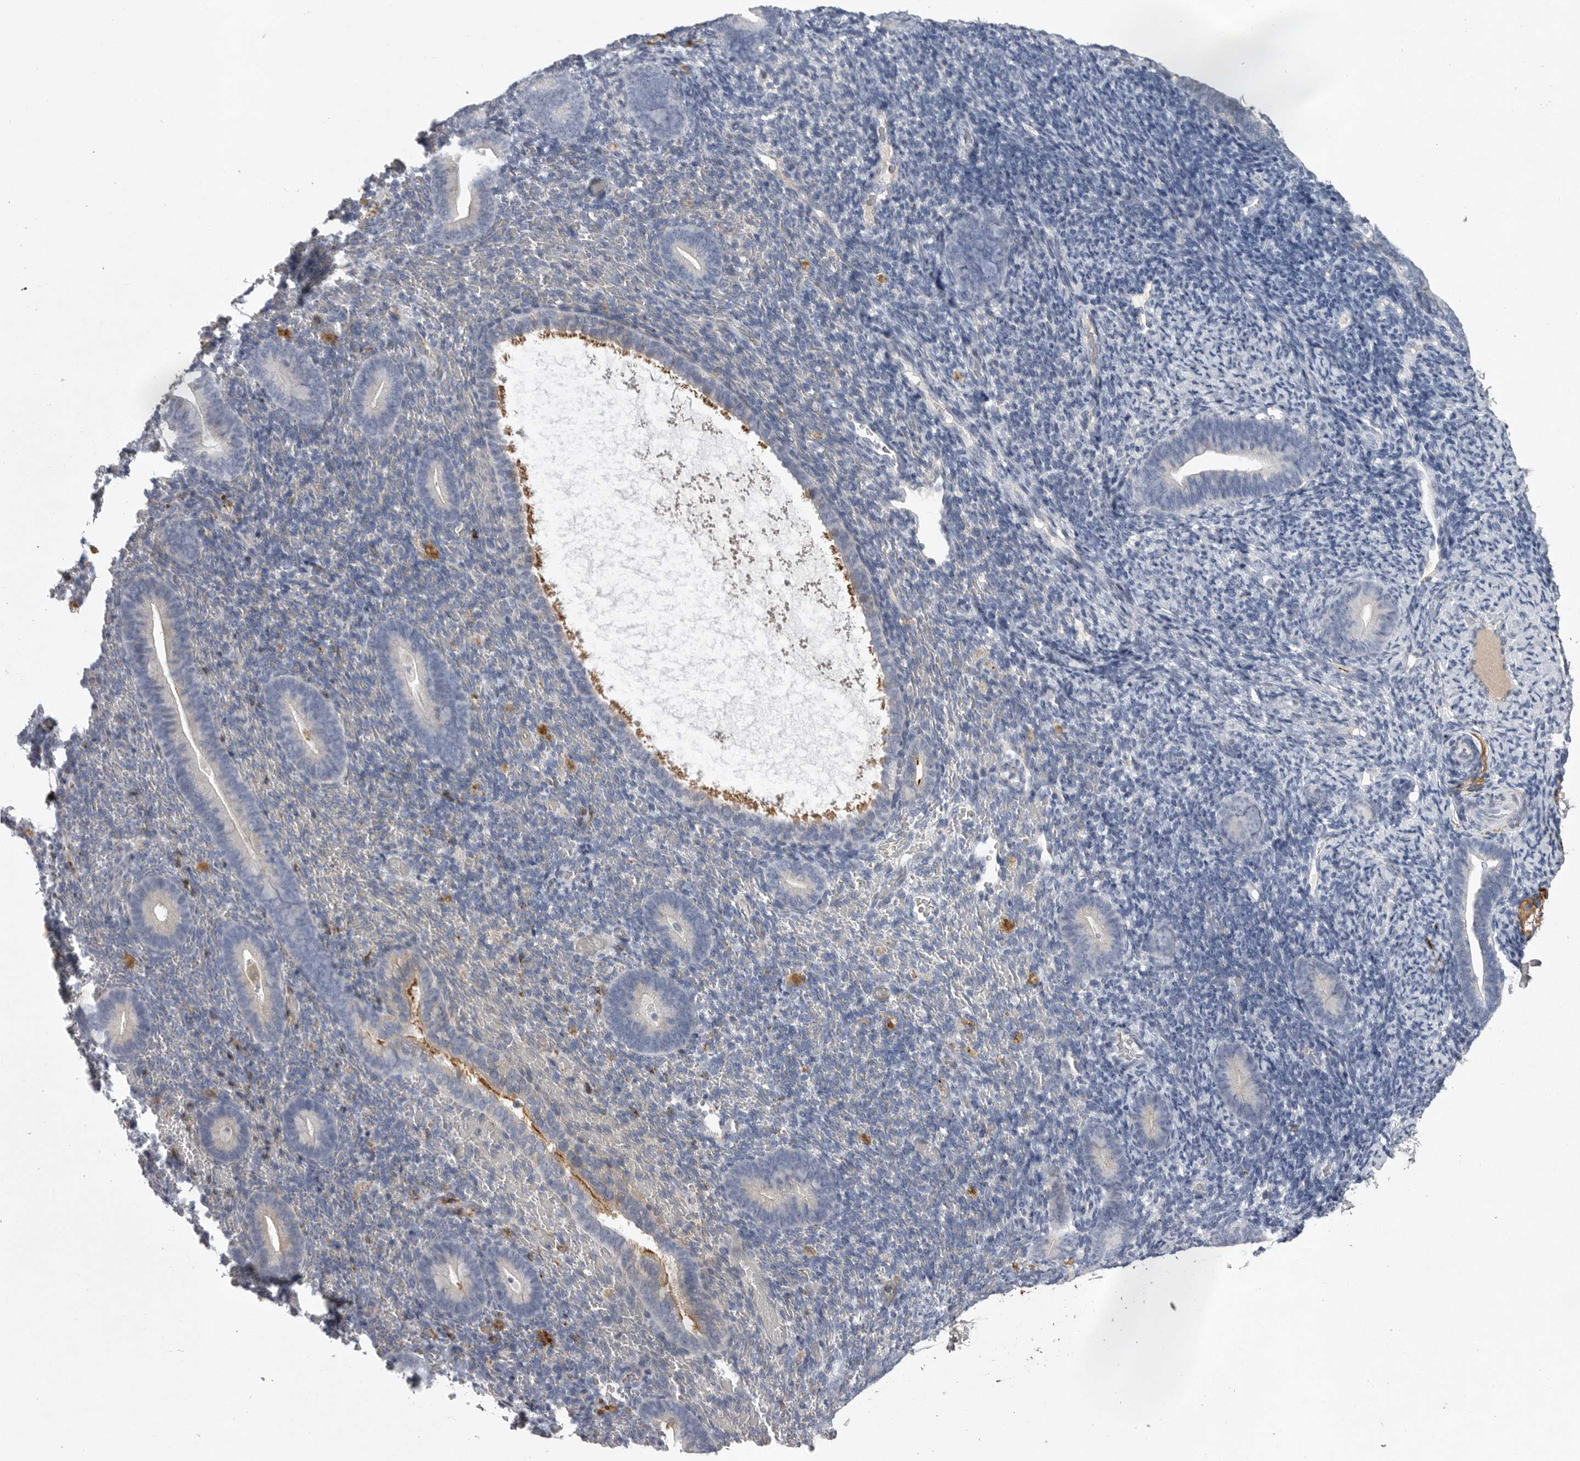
{"staining": {"intensity": "negative", "quantity": "none", "location": "none"}, "tissue": "endometrium", "cell_type": "Cells in endometrial stroma", "image_type": "normal", "snomed": [{"axis": "morphology", "description": "Normal tissue, NOS"}, {"axis": "topography", "description": "Endometrium"}], "caption": "There is no significant expression in cells in endometrial stroma of endometrium. Nuclei are stained in blue.", "gene": "CRP", "patient": {"sex": "female", "age": 51}}